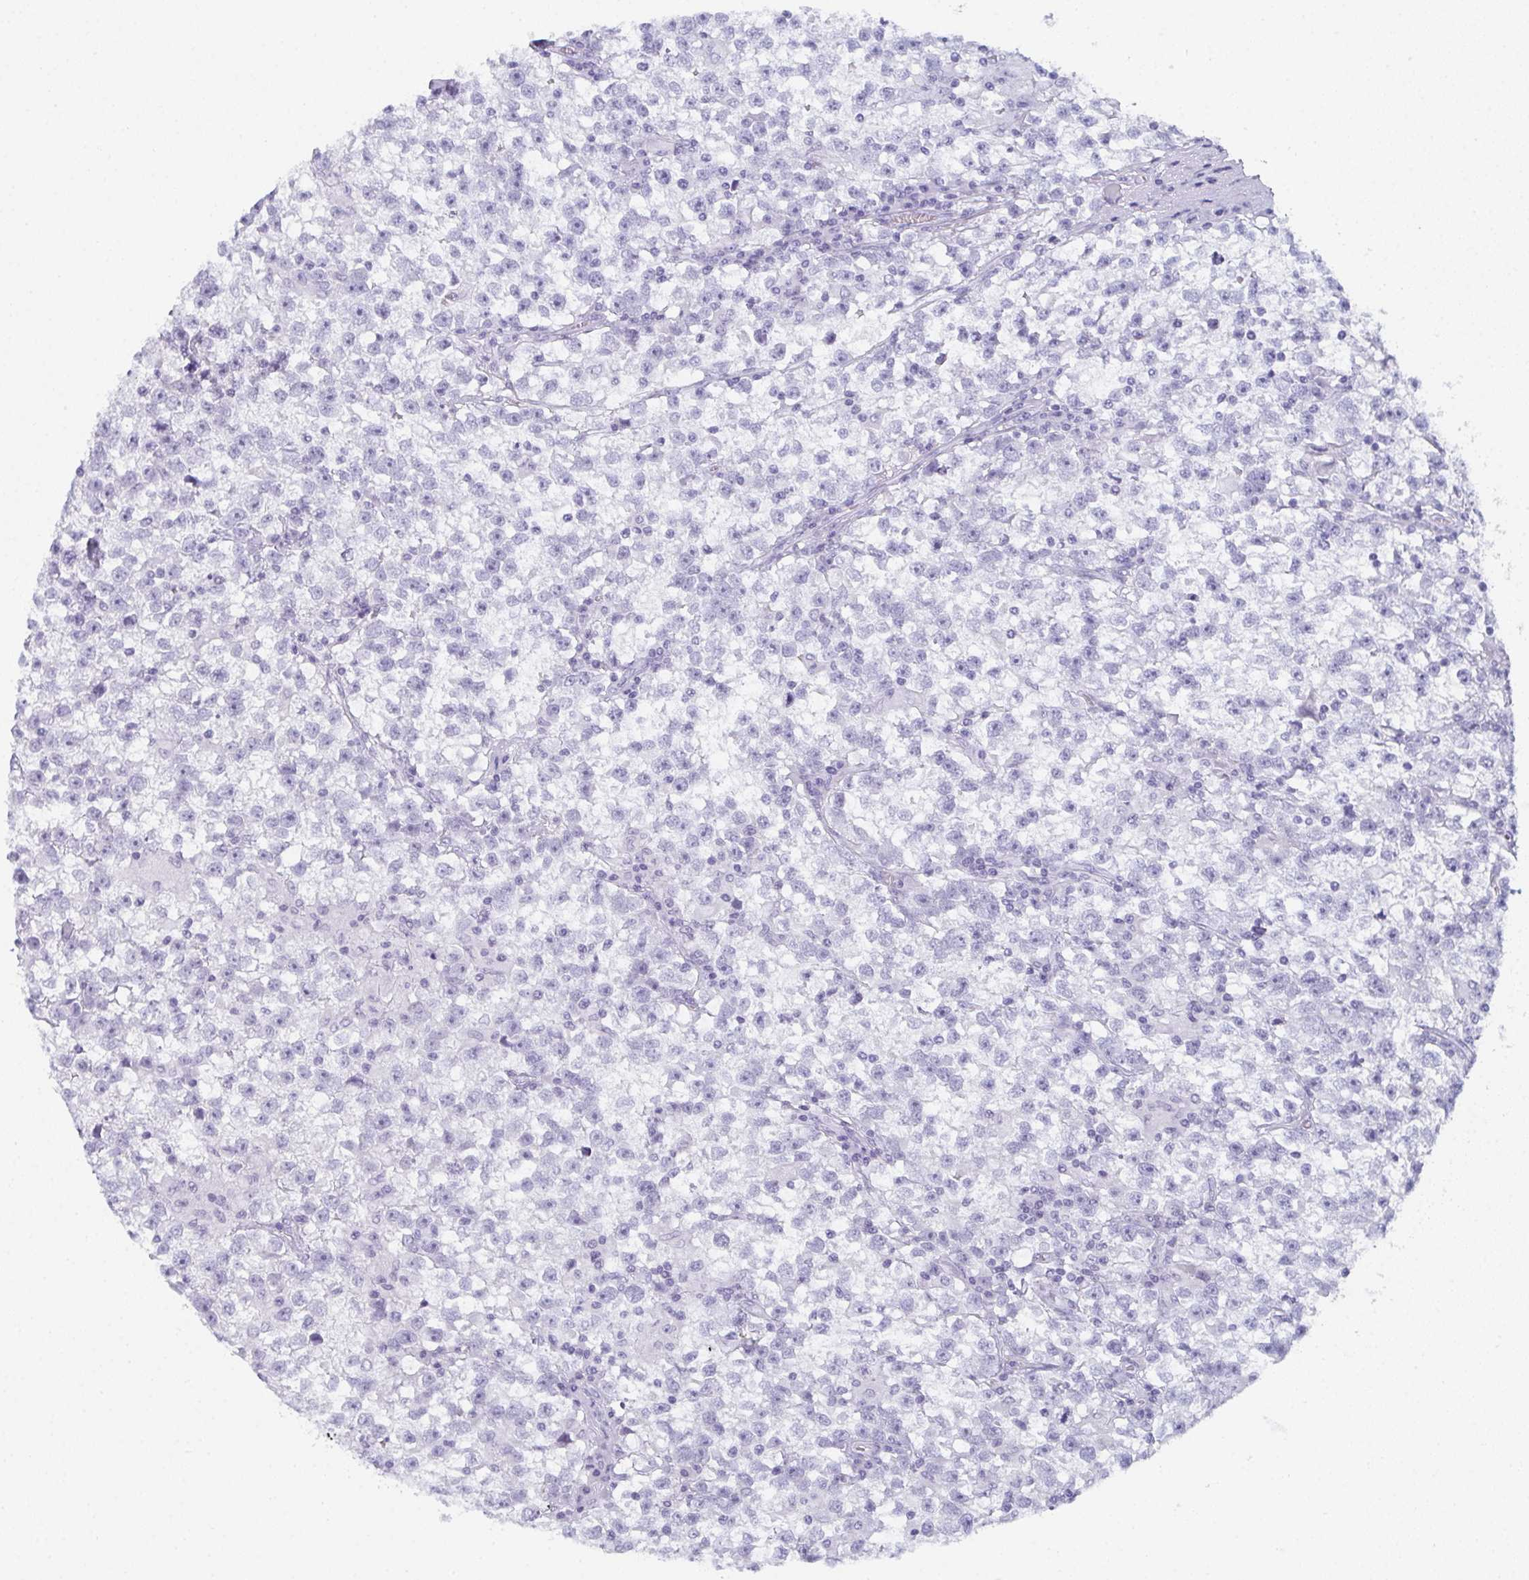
{"staining": {"intensity": "negative", "quantity": "none", "location": "none"}, "tissue": "testis cancer", "cell_type": "Tumor cells", "image_type": "cancer", "snomed": [{"axis": "morphology", "description": "Seminoma, NOS"}, {"axis": "topography", "description": "Testis"}], "caption": "Tumor cells show no significant protein staining in testis cancer (seminoma). The staining is performed using DAB brown chromogen with nuclei counter-stained in using hematoxylin.", "gene": "PYCR3", "patient": {"sex": "male", "age": 31}}